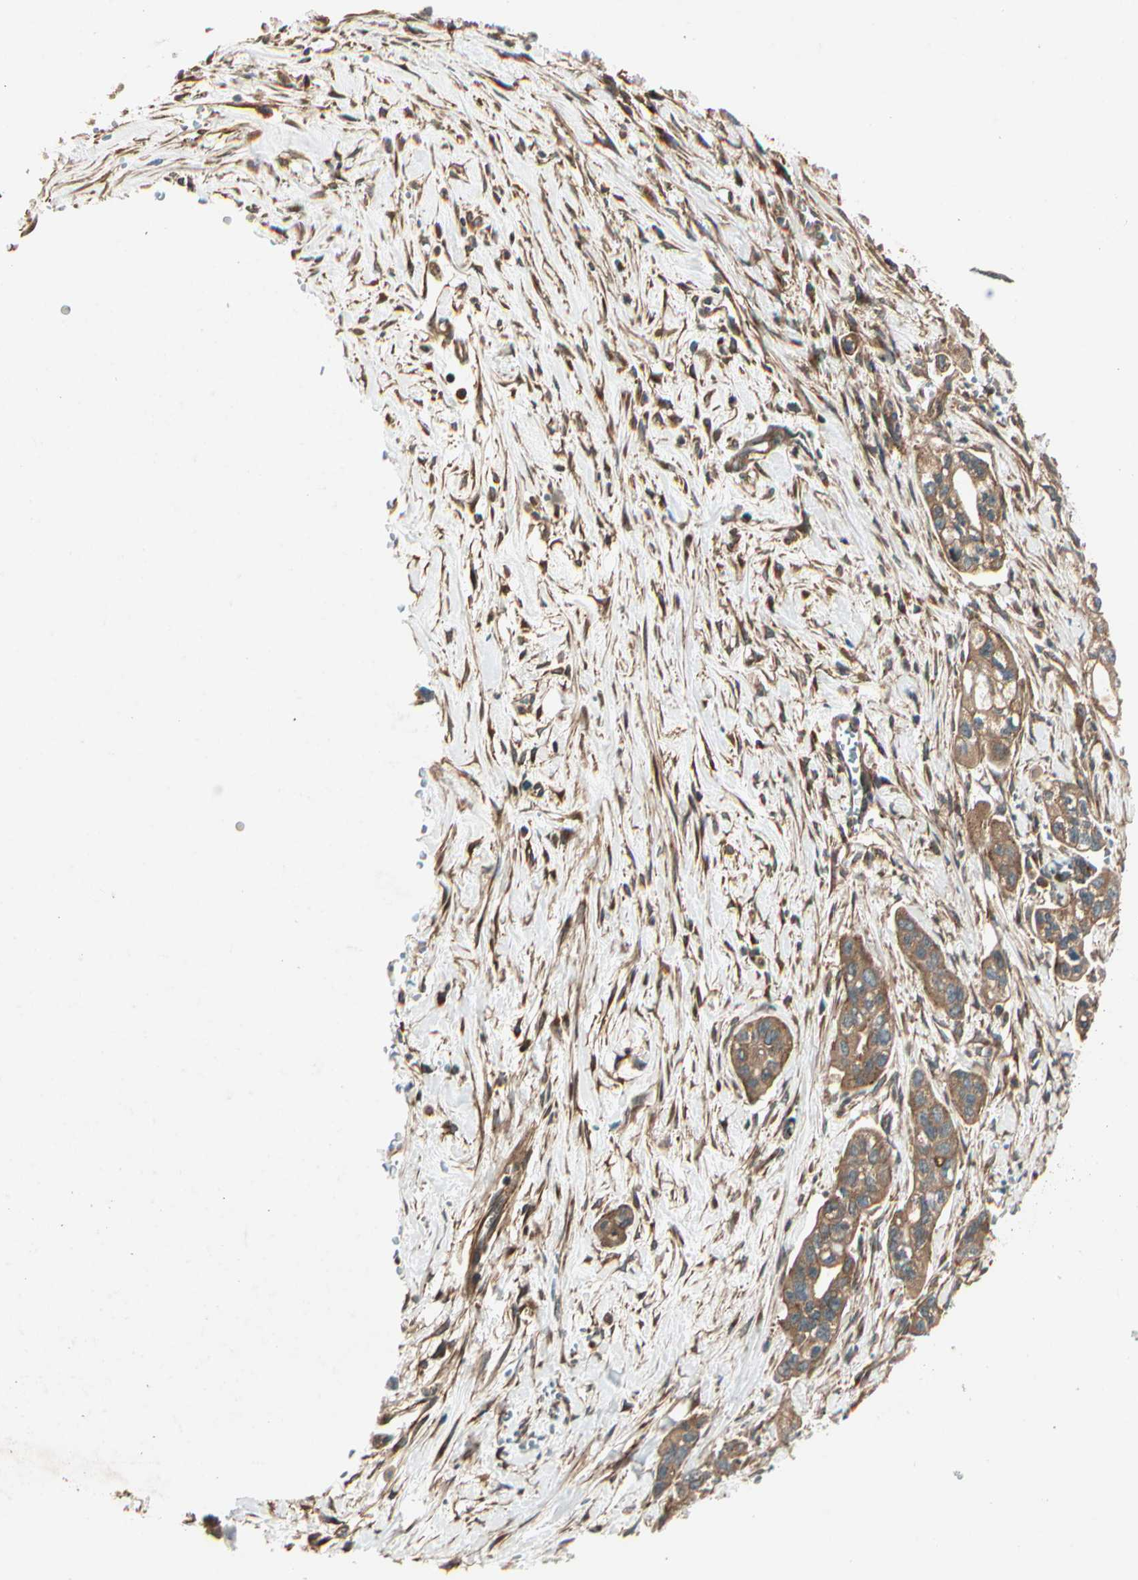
{"staining": {"intensity": "moderate", "quantity": ">75%", "location": "cytoplasmic/membranous"}, "tissue": "pancreatic cancer", "cell_type": "Tumor cells", "image_type": "cancer", "snomed": [{"axis": "morphology", "description": "Adenocarcinoma, NOS"}, {"axis": "topography", "description": "Pancreas"}], "caption": "An immunohistochemistry (IHC) histopathology image of tumor tissue is shown. Protein staining in brown highlights moderate cytoplasmic/membranous positivity in adenocarcinoma (pancreatic) within tumor cells. (Stains: DAB in brown, nuclei in blue, Microscopy: brightfield microscopy at high magnification).", "gene": "FKBP15", "patient": {"sex": "male", "age": 74}}